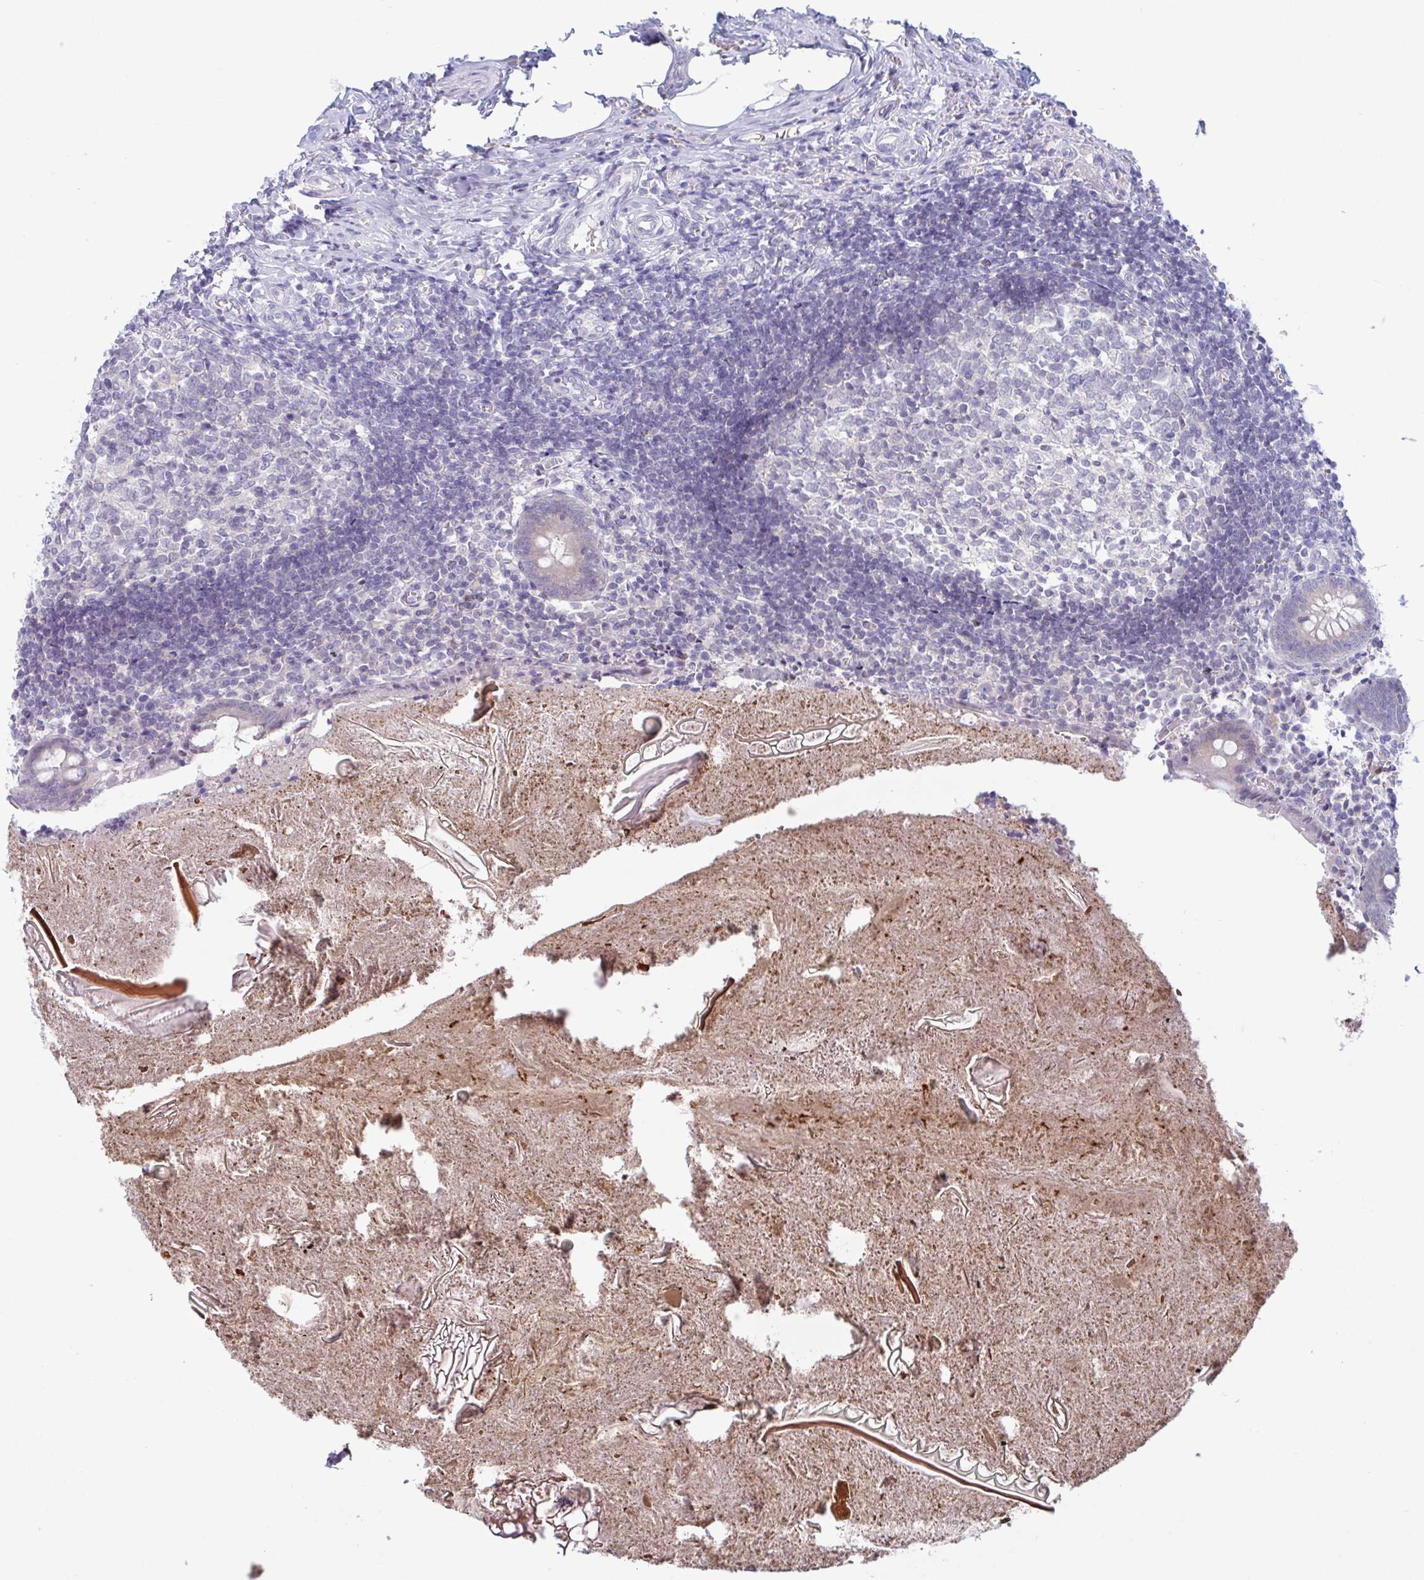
{"staining": {"intensity": "weak", "quantity": "<25%", "location": "cytoplasmic/membranous"}, "tissue": "appendix", "cell_type": "Glandular cells", "image_type": "normal", "snomed": [{"axis": "morphology", "description": "Normal tissue, NOS"}, {"axis": "topography", "description": "Appendix"}], "caption": "The IHC histopathology image has no significant positivity in glandular cells of appendix.", "gene": "NAA30", "patient": {"sex": "female", "age": 17}}